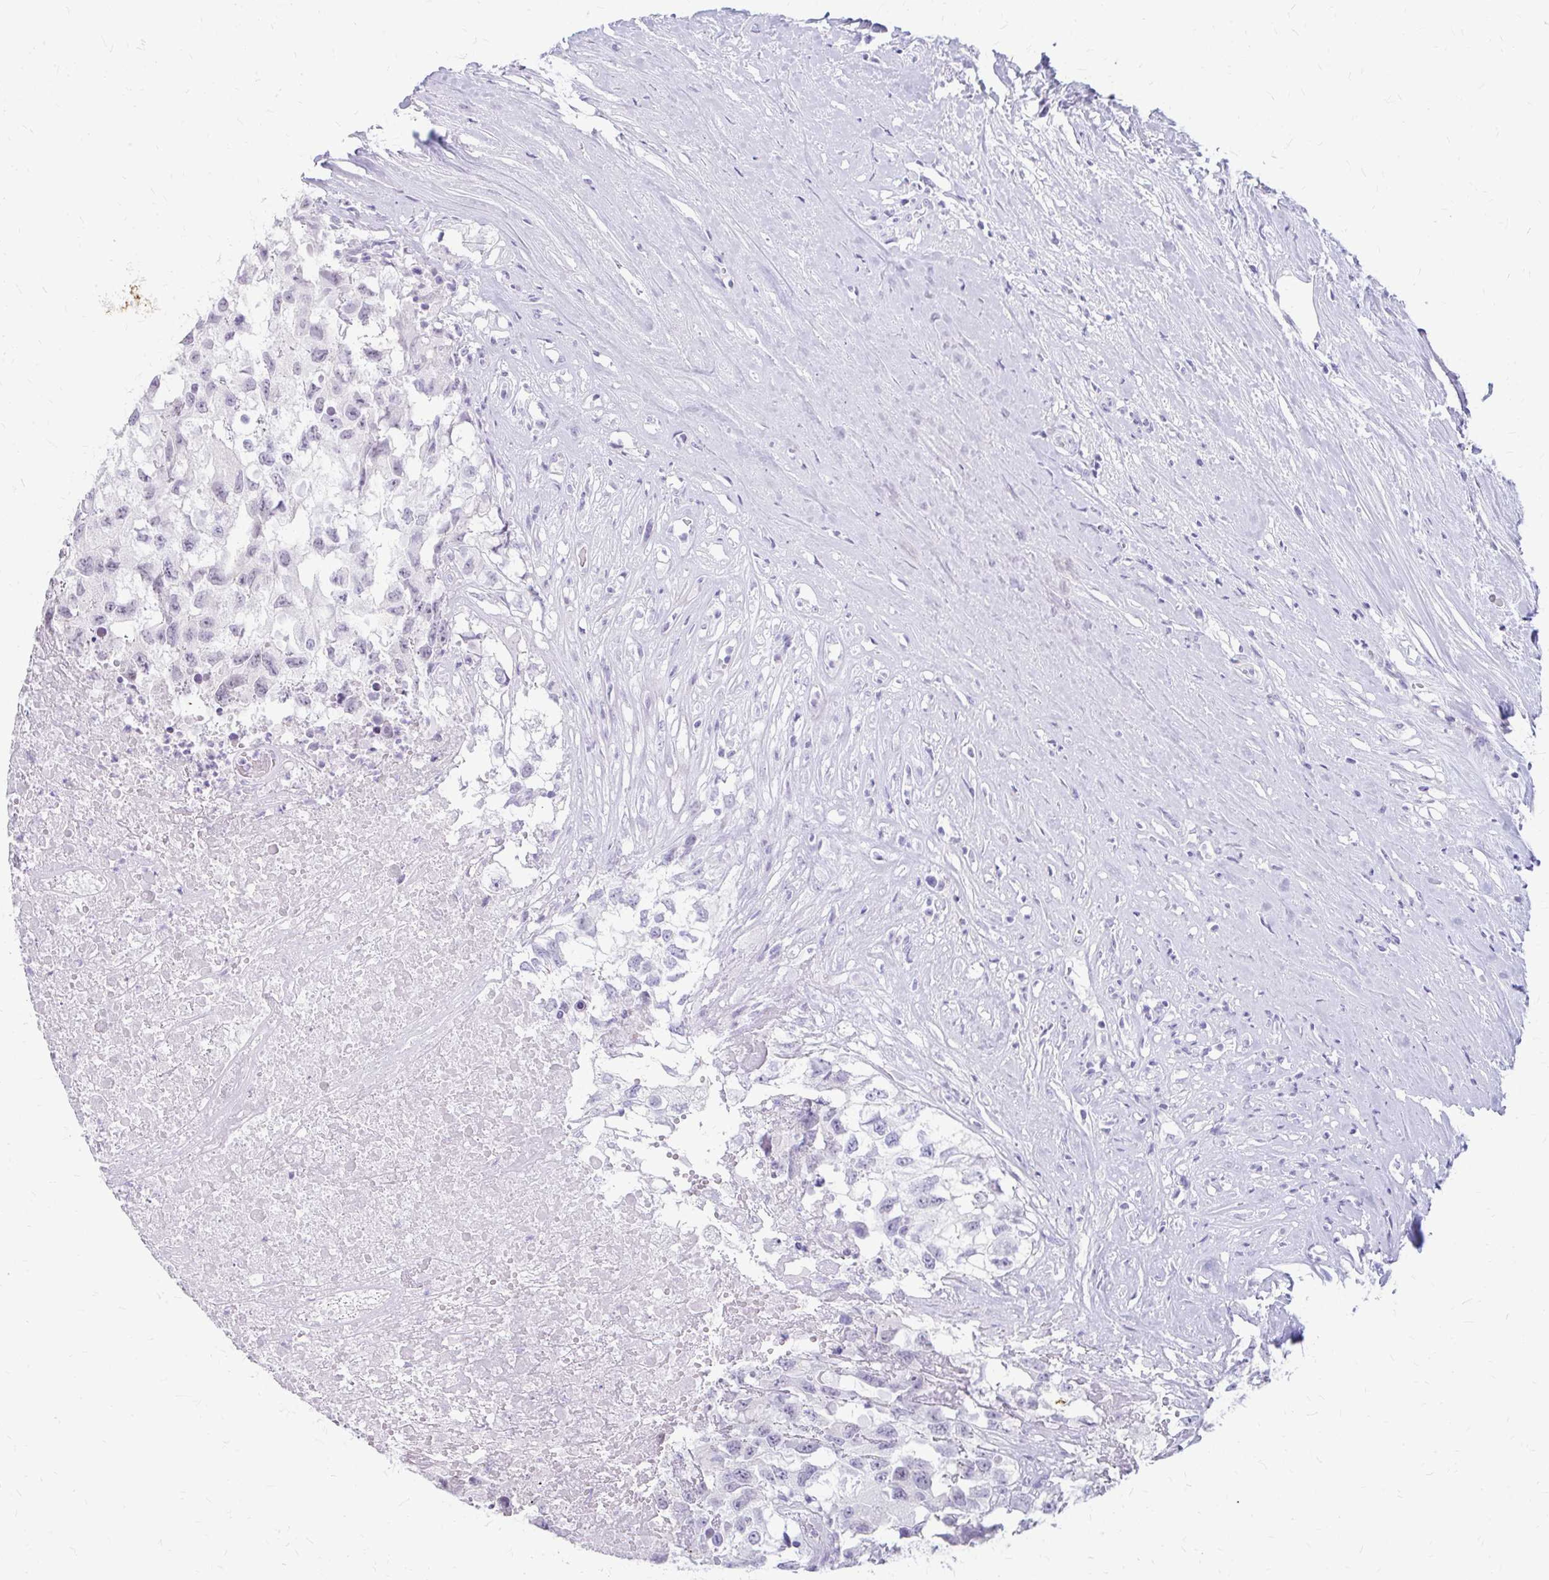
{"staining": {"intensity": "negative", "quantity": "none", "location": "none"}, "tissue": "testis cancer", "cell_type": "Tumor cells", "image_type": "cancer", "snomed": [{"axis": "morphology", "description": "Carcinoma, Embryonal, NOS"}, {"axis": "topography", "description": "Testis"}], "caption": "High power microscopy image of an immunohistochemistry (IHC) image of testis cancer, revealing no significant expression in tumor cells.", "gene": "RGS16", "patient": {"sex": "male", "age": 83}}